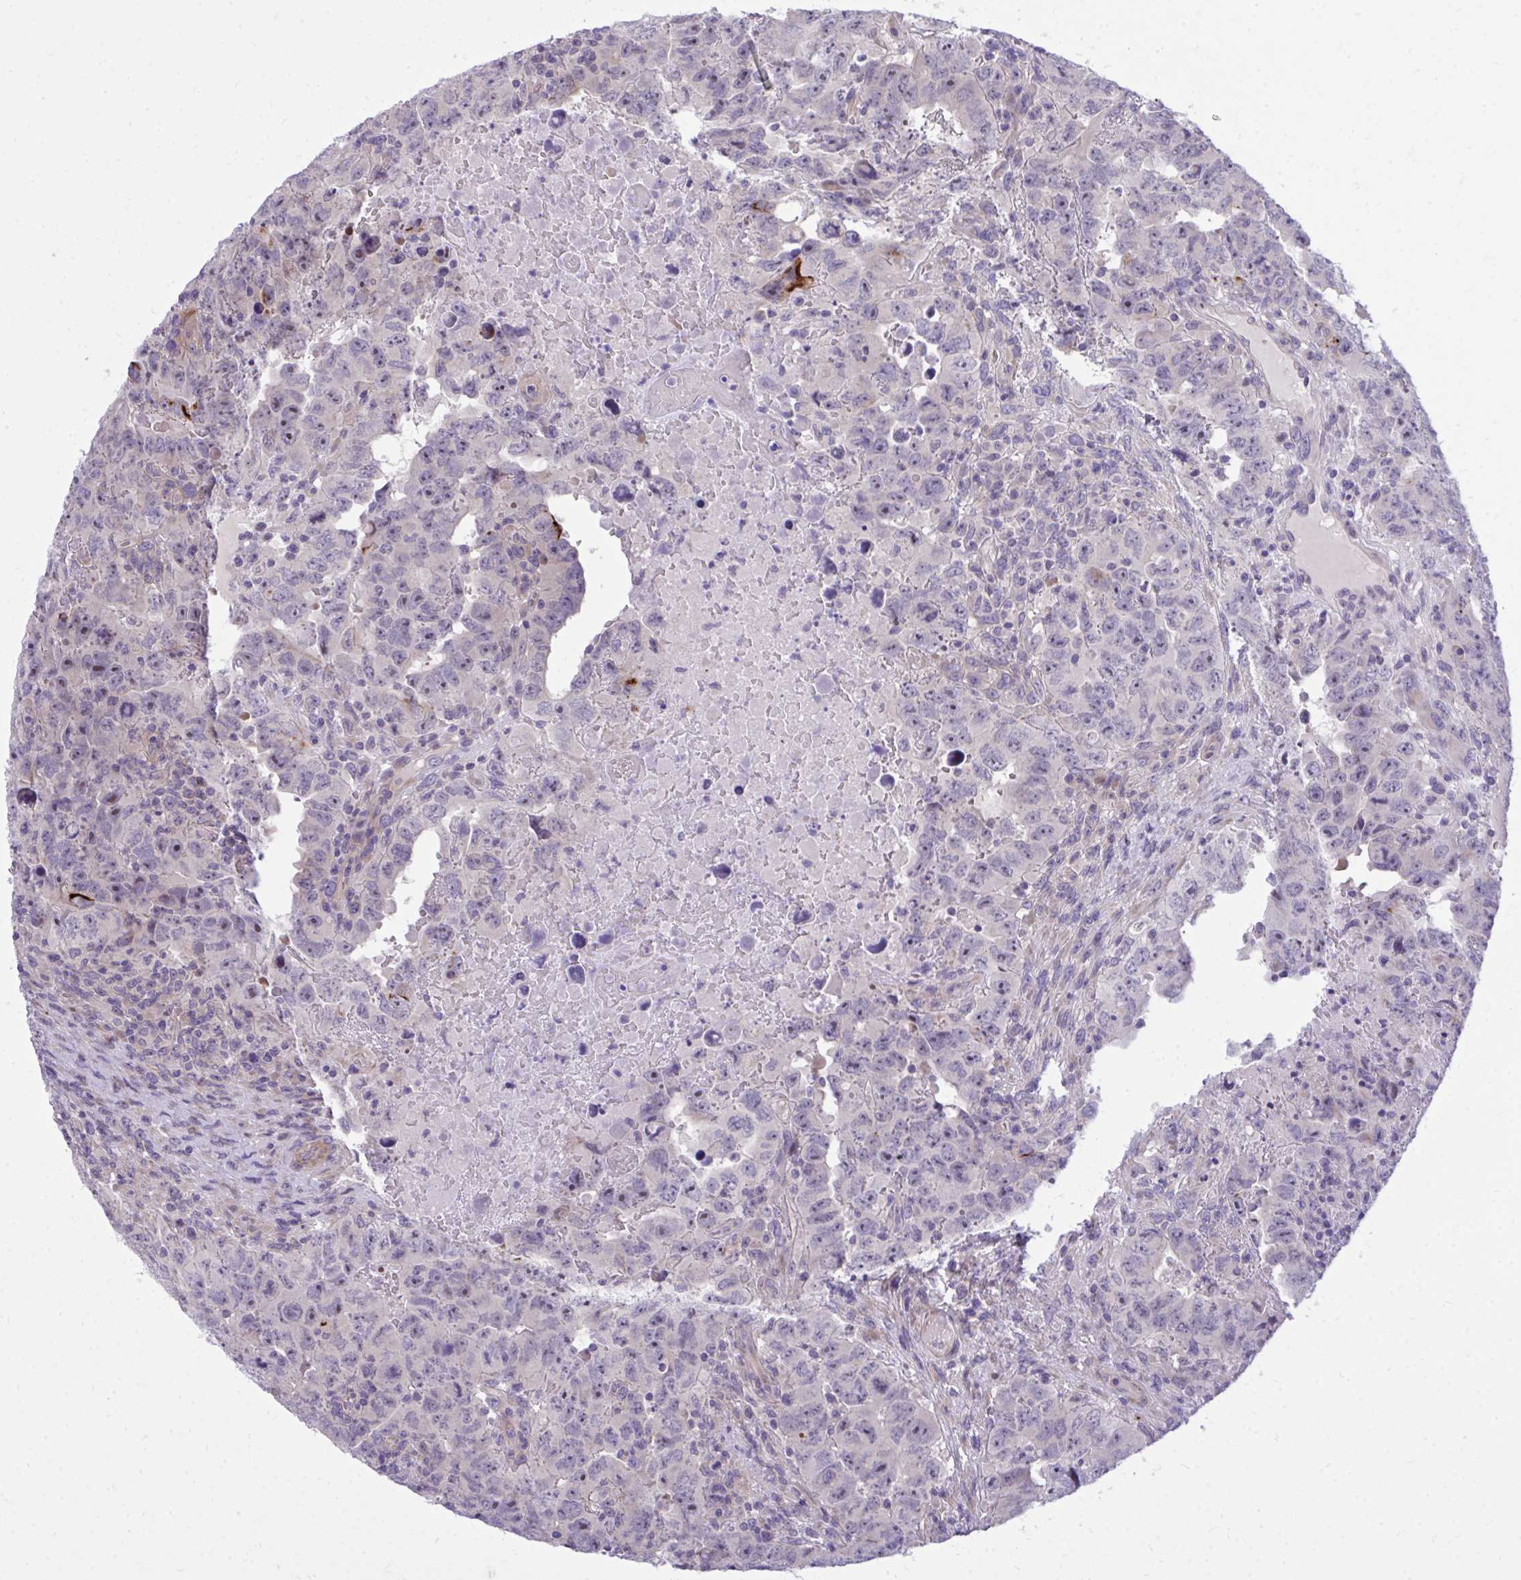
{"staining": {"intensity": "strong", "quantity": "<25%", "location": "cytoplasmic/membranous"}, "tissue": "testis cancer", "cell_type": "Tumor cells", "image_type": "cancer", "snomed": [{"axis": "morphology", "description": "Carcinoma, Embryonal, NOS"}, {"axis": "topography", "description": "Testis"}], "caption": "Tumor cells show medium levels of strong cytoplasmic/membranous positivity in approximately <25% of cells in testis cancer (embryonal carcinoma). (IHC, brightfield microscopy, high magnification).", "gene": "HMBOX1", "patient": {"sex": "male", "age": 24}}